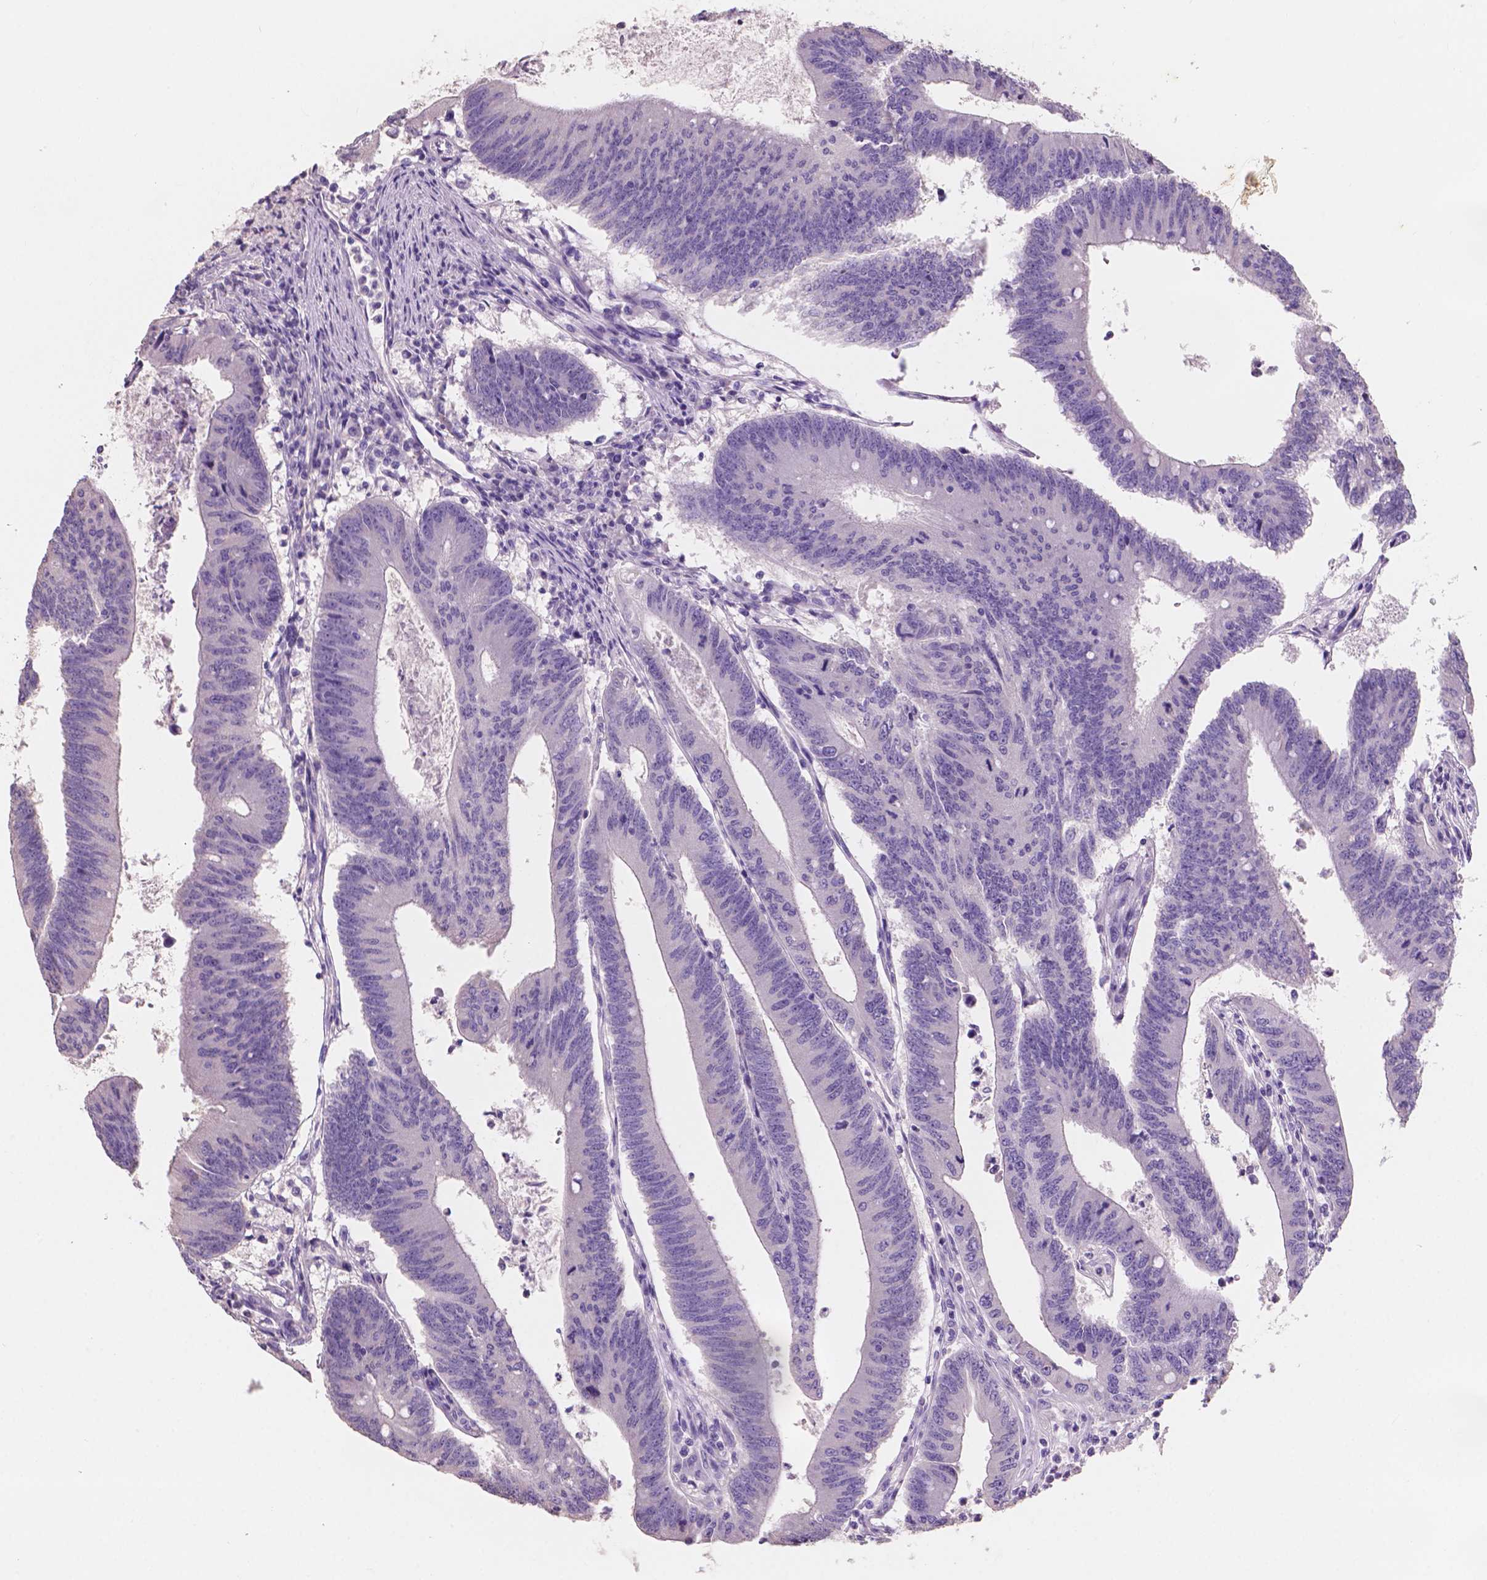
{"staining": {"intensity": "negative", "quantity": "none", "location": "none"}, "tissue": "colorectal cancer", "cell_type": "Tumor cells", "image_type": "cancer", "snomed": [{"axis": "morphology", "description": "Adenocarcinoma, NOS"}, {"axis": "topography", "description": "Colon"}], "caption": "DAB (3,3'-diaminobenzidine) immunohistochemical staining of human colorectal cancer (adenocarcinoma) exhibits no significant staining in tumor cells.", "gene": "SBSN", "patient": {"sex": "female", "age": 70}}